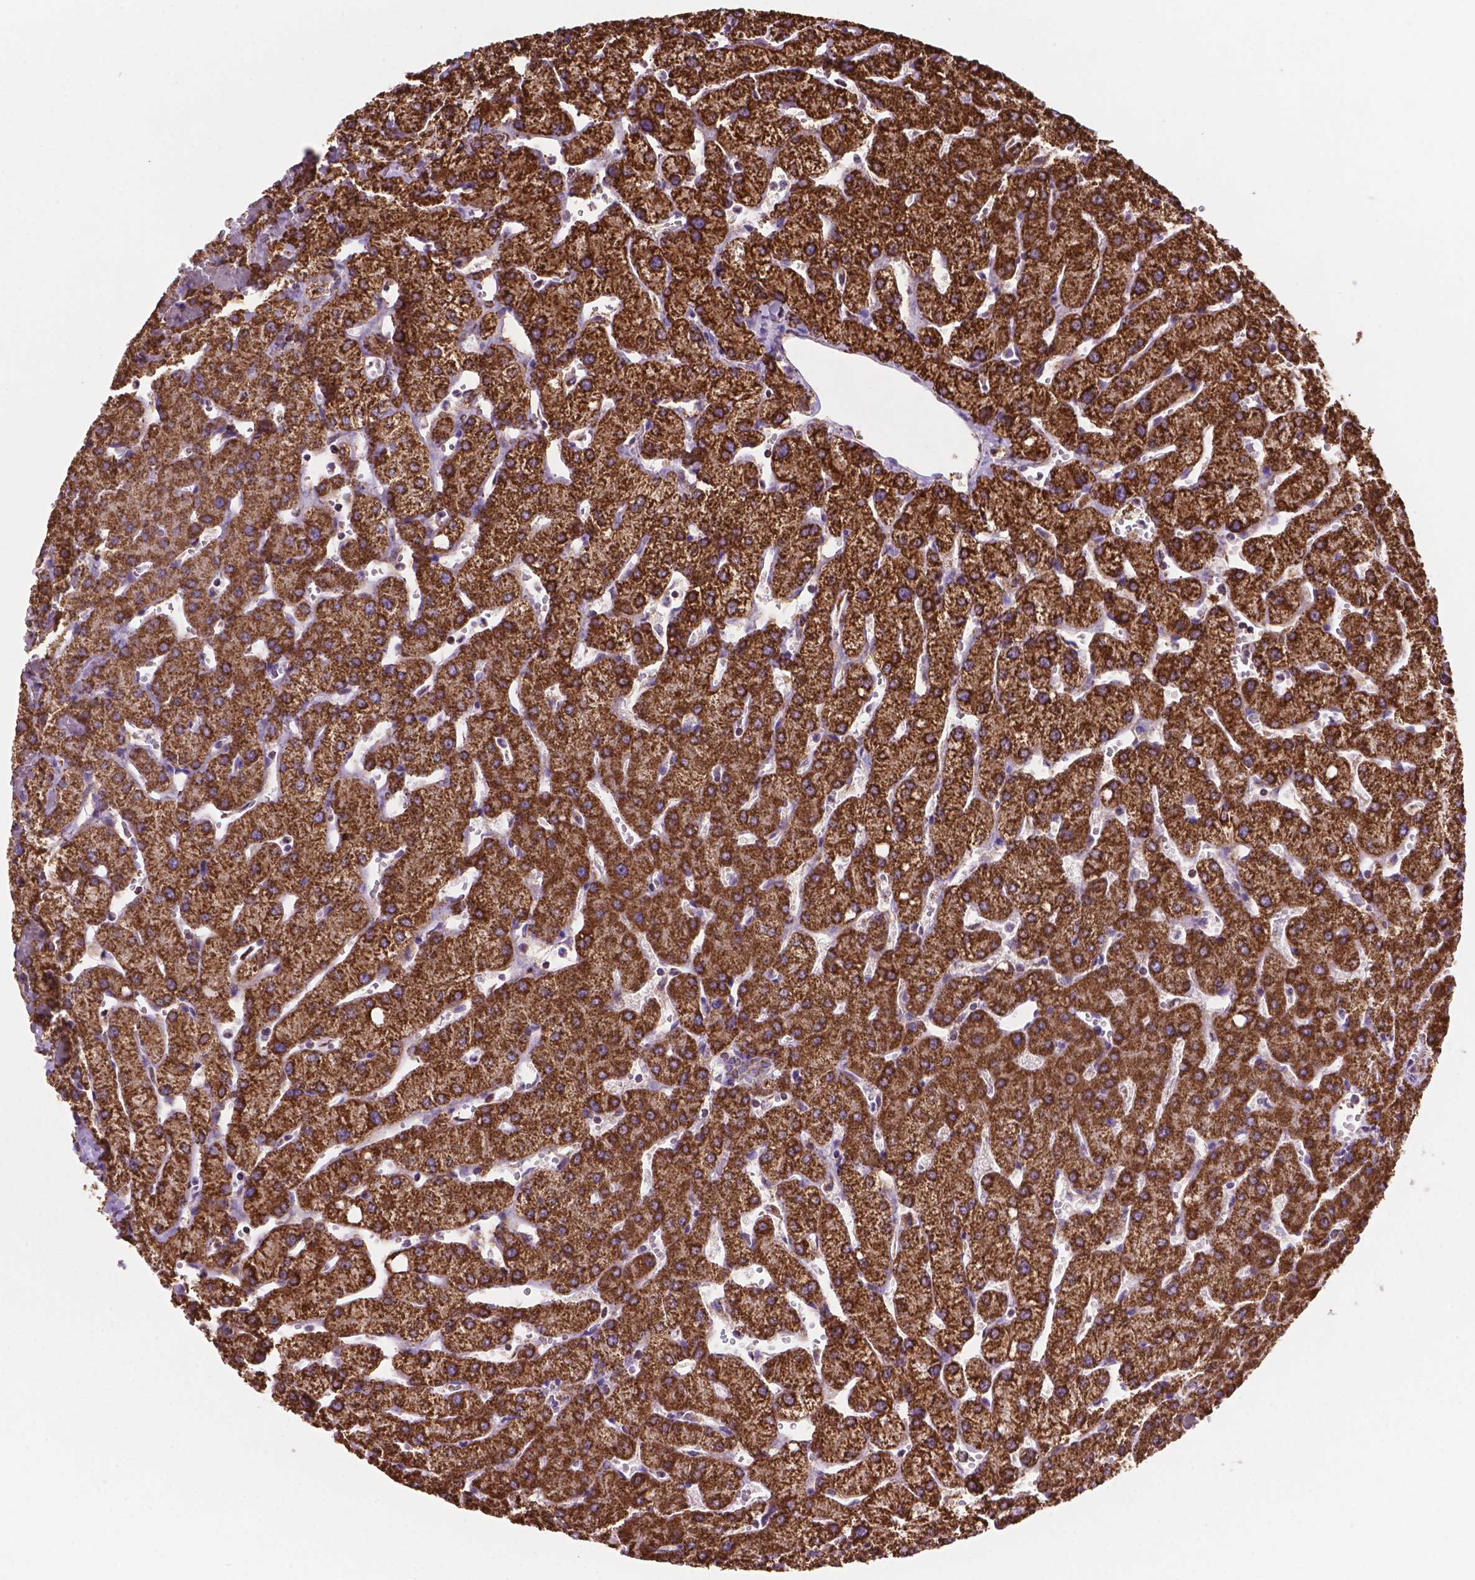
{"staining": {"intensity": "strong", "quantity": ">75%", "location": "cytoplasmic/membranous"}, "tissue": "liver", "cell_type": "Cholangiocytes", "image_type": "normal", "snomed": [{"axis": "morphology", "description": "Normal tissue, NOS"}, {"axis": "topography", "description": "Liver"}], "caption": "Immunohistochemical staining of benign human liver demonstrates >75% levels of strong cytoplasmic/membranous protein staining in approximately >75% of cholangiocytes. Using DAB (3,3'-diaminobenzidine) (brown) and hematoxylin (blue) stains, captured at high magnification using brightfield microscopy.", "gene": "HSPD1", "patient": {"sex": "female", "age": 54}}